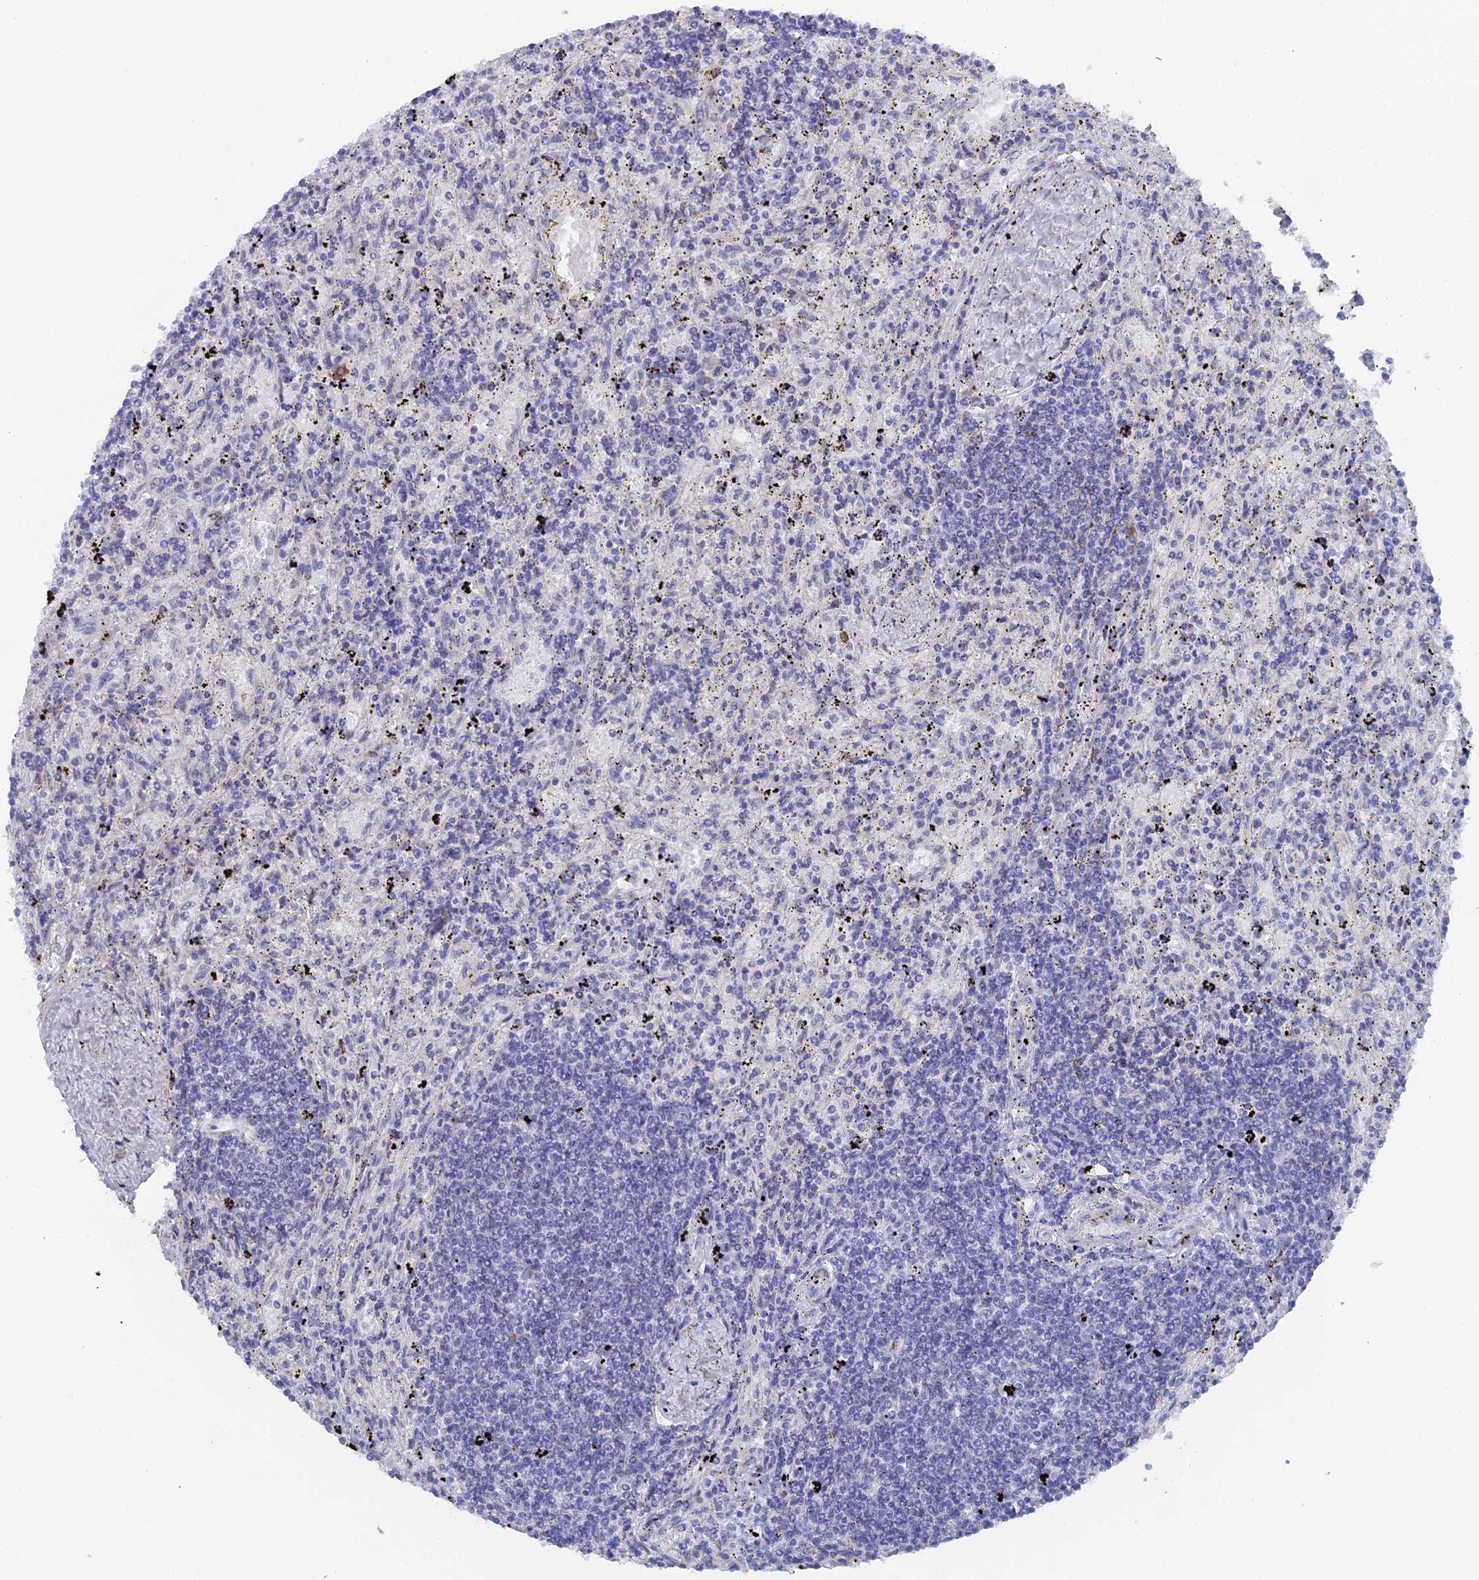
{"staining": {"intensity": "negative", "quantity": "none", "location": "none"}, "tissue": "lymphoma", "cell_type": "Tumor cells", "image_type": "cancer", "snomed": [{"axis": "morphology", "description": "Malignant lymphoma, non-Hodgkin's type, Low grade"}, {"axis": "topography", "description": "Spleen"}], "caption": "IHC micrograph of lymphoma stained for a protein (brown), which demonstrates no staining in tumor cells. (IHC, brightfield microscopy, high magnification).", "gene": "SRFBP1", "patient": {"sex": "male", "age": 76}}